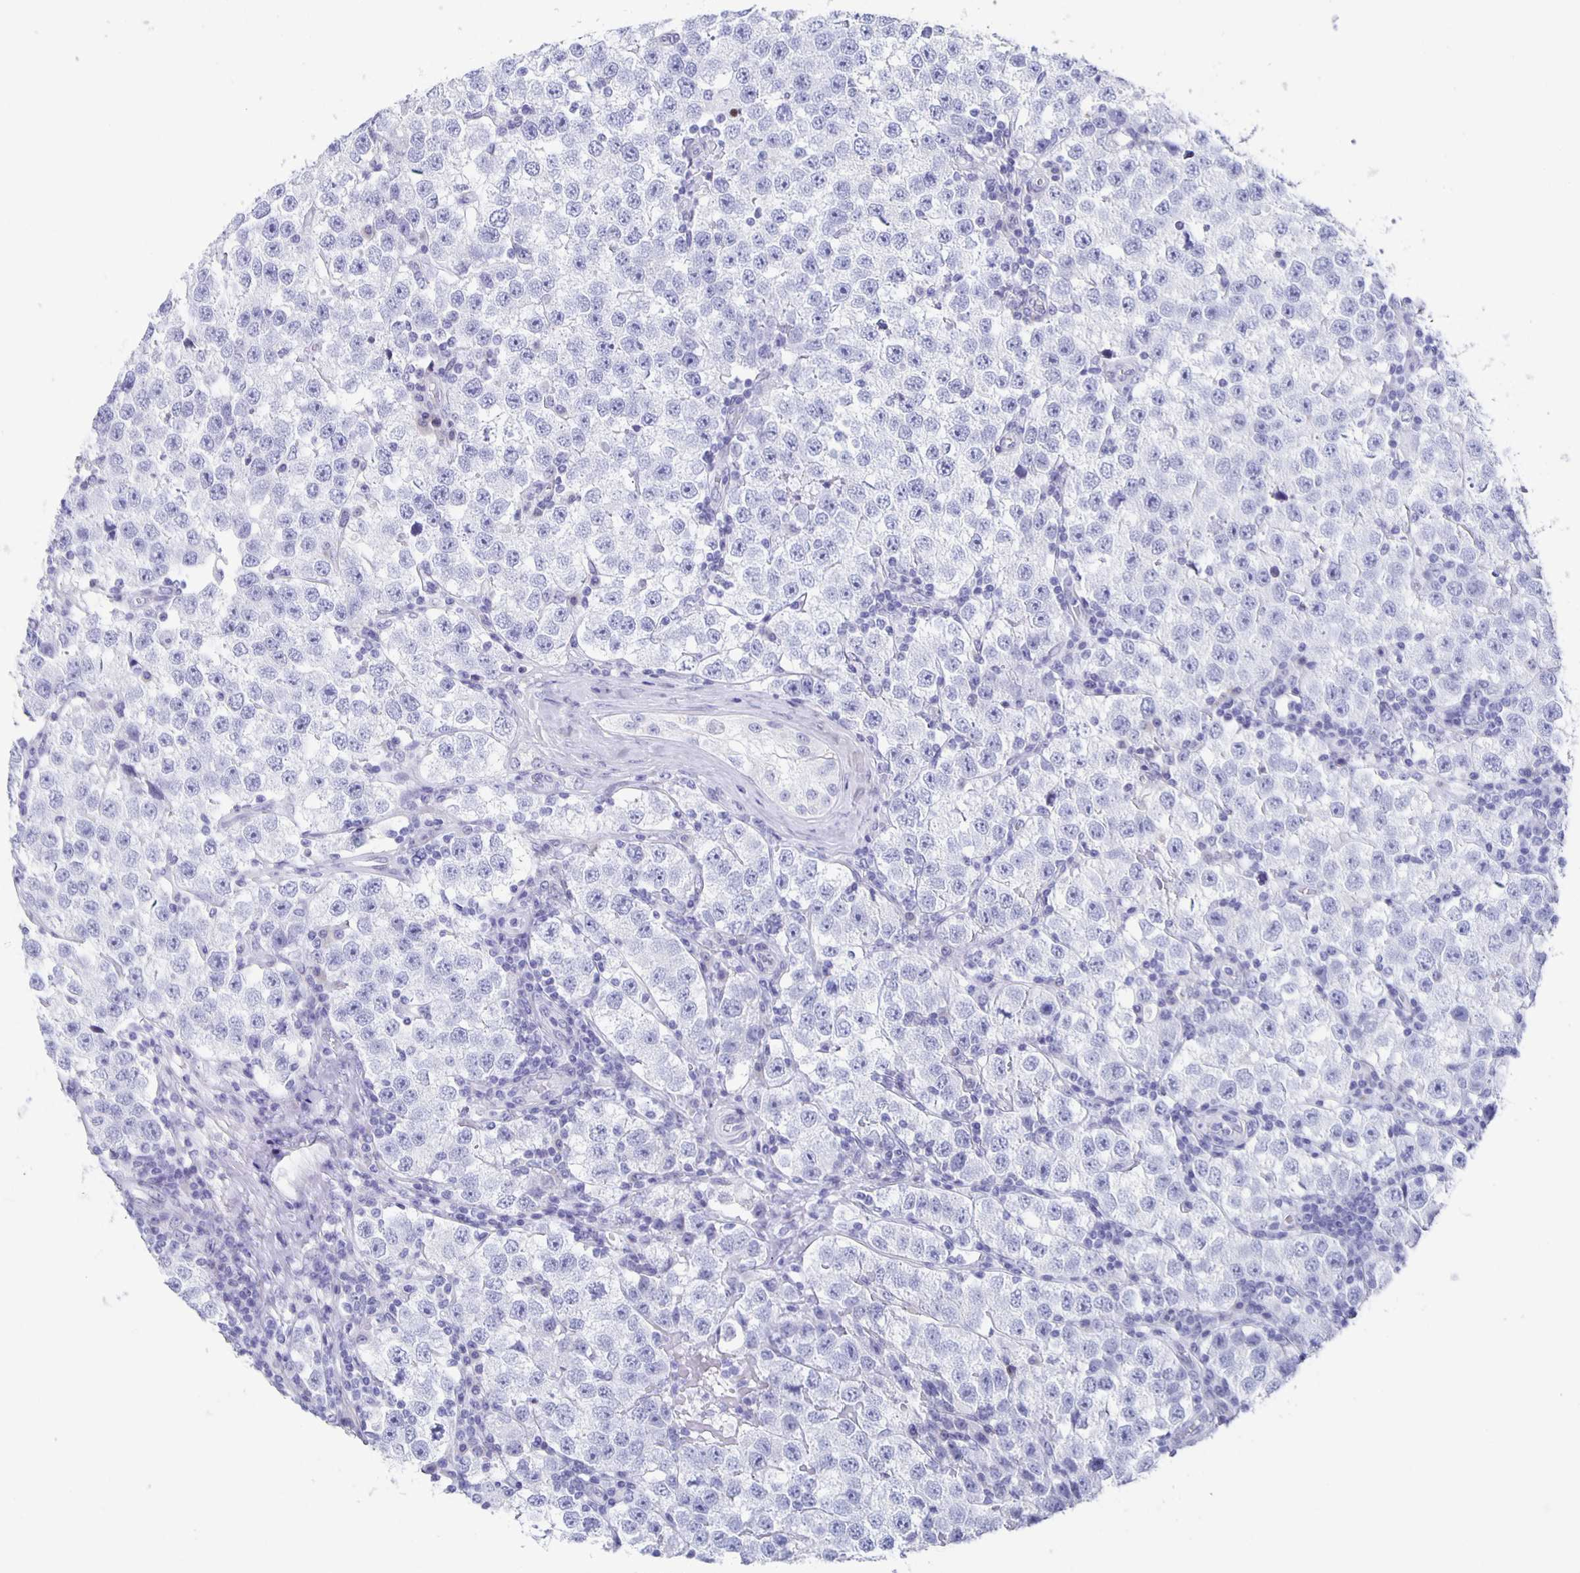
{"staining": {"intensity": "negative", "quantity": "none", "location": "none"}, "tissue": "testis cancer", "cell_type": "Tumor cells", "image_type": "cancer", "snomed": [{"axis": "morphology", "description": "Seminoma, NOS"}, {"axis": "topography", "description": "Testis"}], "caption": "This is an IHC photomicrograph of human testis seminoma. There is no positivity in tumor cells.", "gene": "CCDC17", "patient": {"sex": "male", "age": 34}}